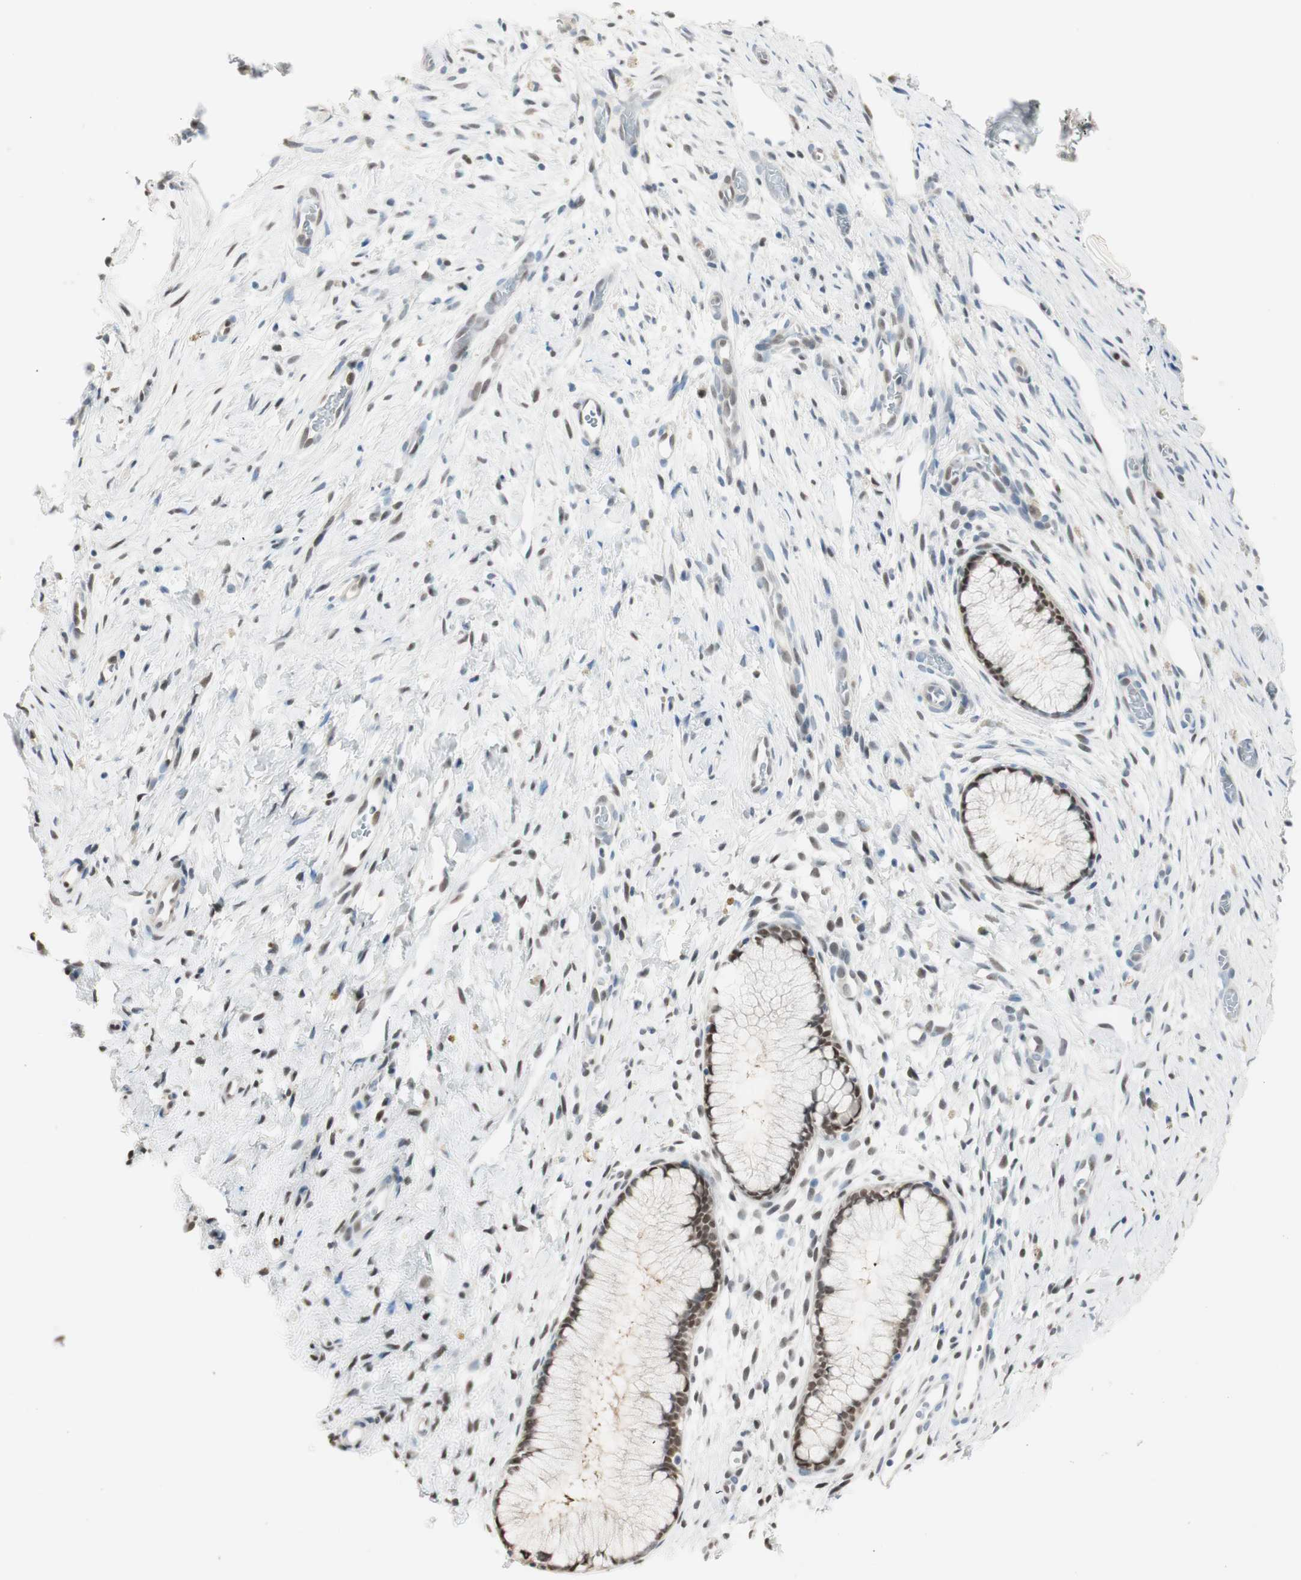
{"staining": {"intensity": "strong", "quantity": ">75%", "location": "nuclear"}, "tissue": "cervix", "cell_type": "Glandular cells", "image_type": "normal", "snomed": [{"axis": "morphology", "description": "Normal tissue, NOS"}, {"axis": "topography", "description": "Cervix"}], "caption": "Unremarkable cervix reveals strong nuclear staining in approximately >75% of glandular cells, visualized by immunohistochemistry. The staining was performed using DAB to visualize the protein expression in brown, while the nuclei were stained in blue with hematoxylin (Magnification: 20x).", "gene": "LONP2", "patient": {"sex": "female", "age": 65}}